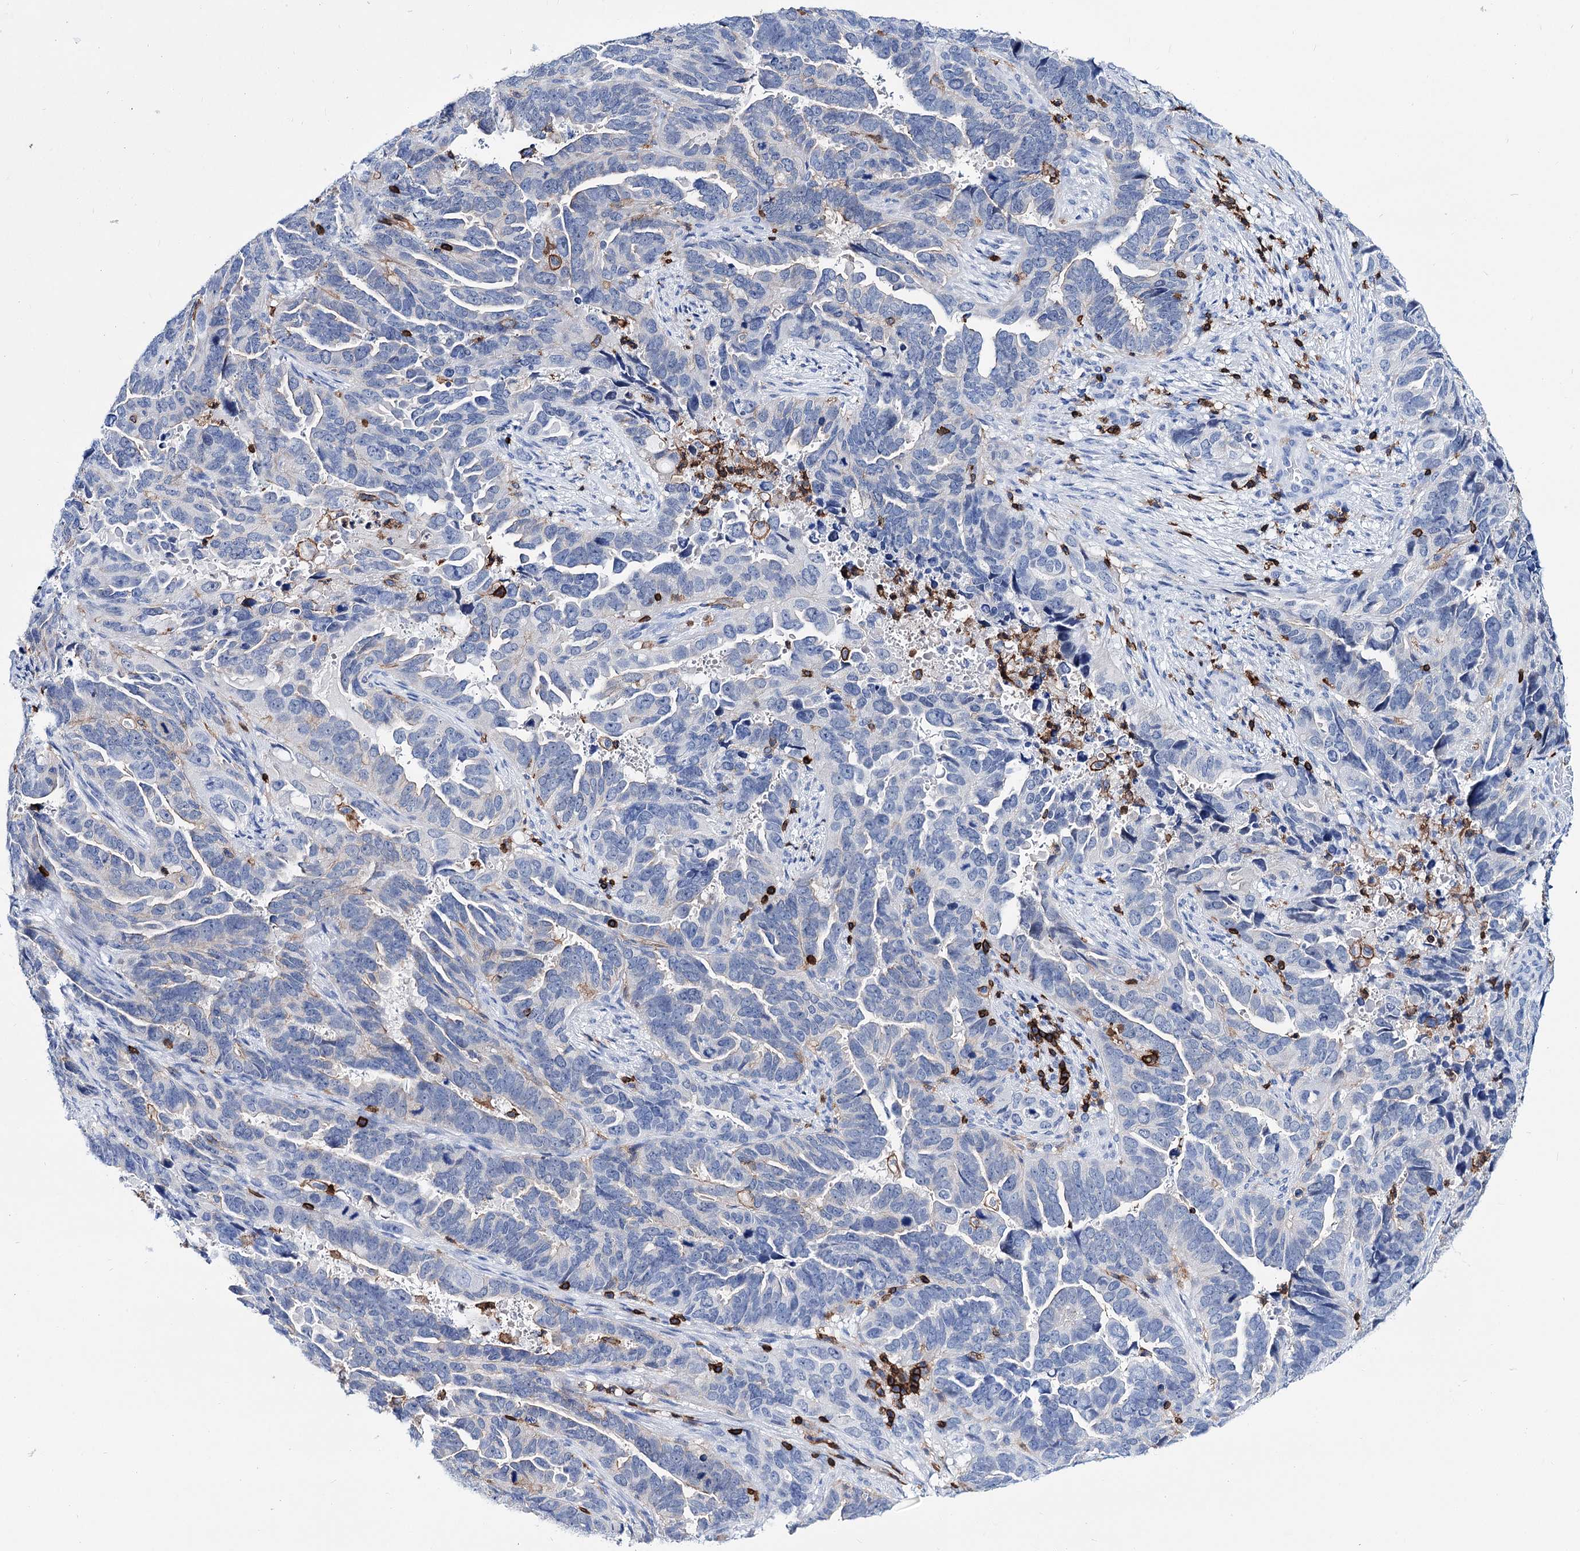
{"staining": {"intensity": "weak", "quantity": "25%-75%", "location": "cytoplasmic/membranous"}, "tissue": "endometrial cancer", "cell_type": "Tumor cells", "image_type": "cancer", "snomed": [{"axis": "morphology", "description": "Adenocarcinoma, NOS"}, {"axis": "topography", "description": "Endometrium"}], "caption": "High-magnification brightfield microscopy of endometrial cancer stained with DAB (brown) and counterstained with hematoxylin (blue). tumor cells exhibit weak cytoplasmic/membranous expression is seen in about25%-75% of cells.", "gene": "DEF6", "patient": {"sex": "female", "age": 65}}